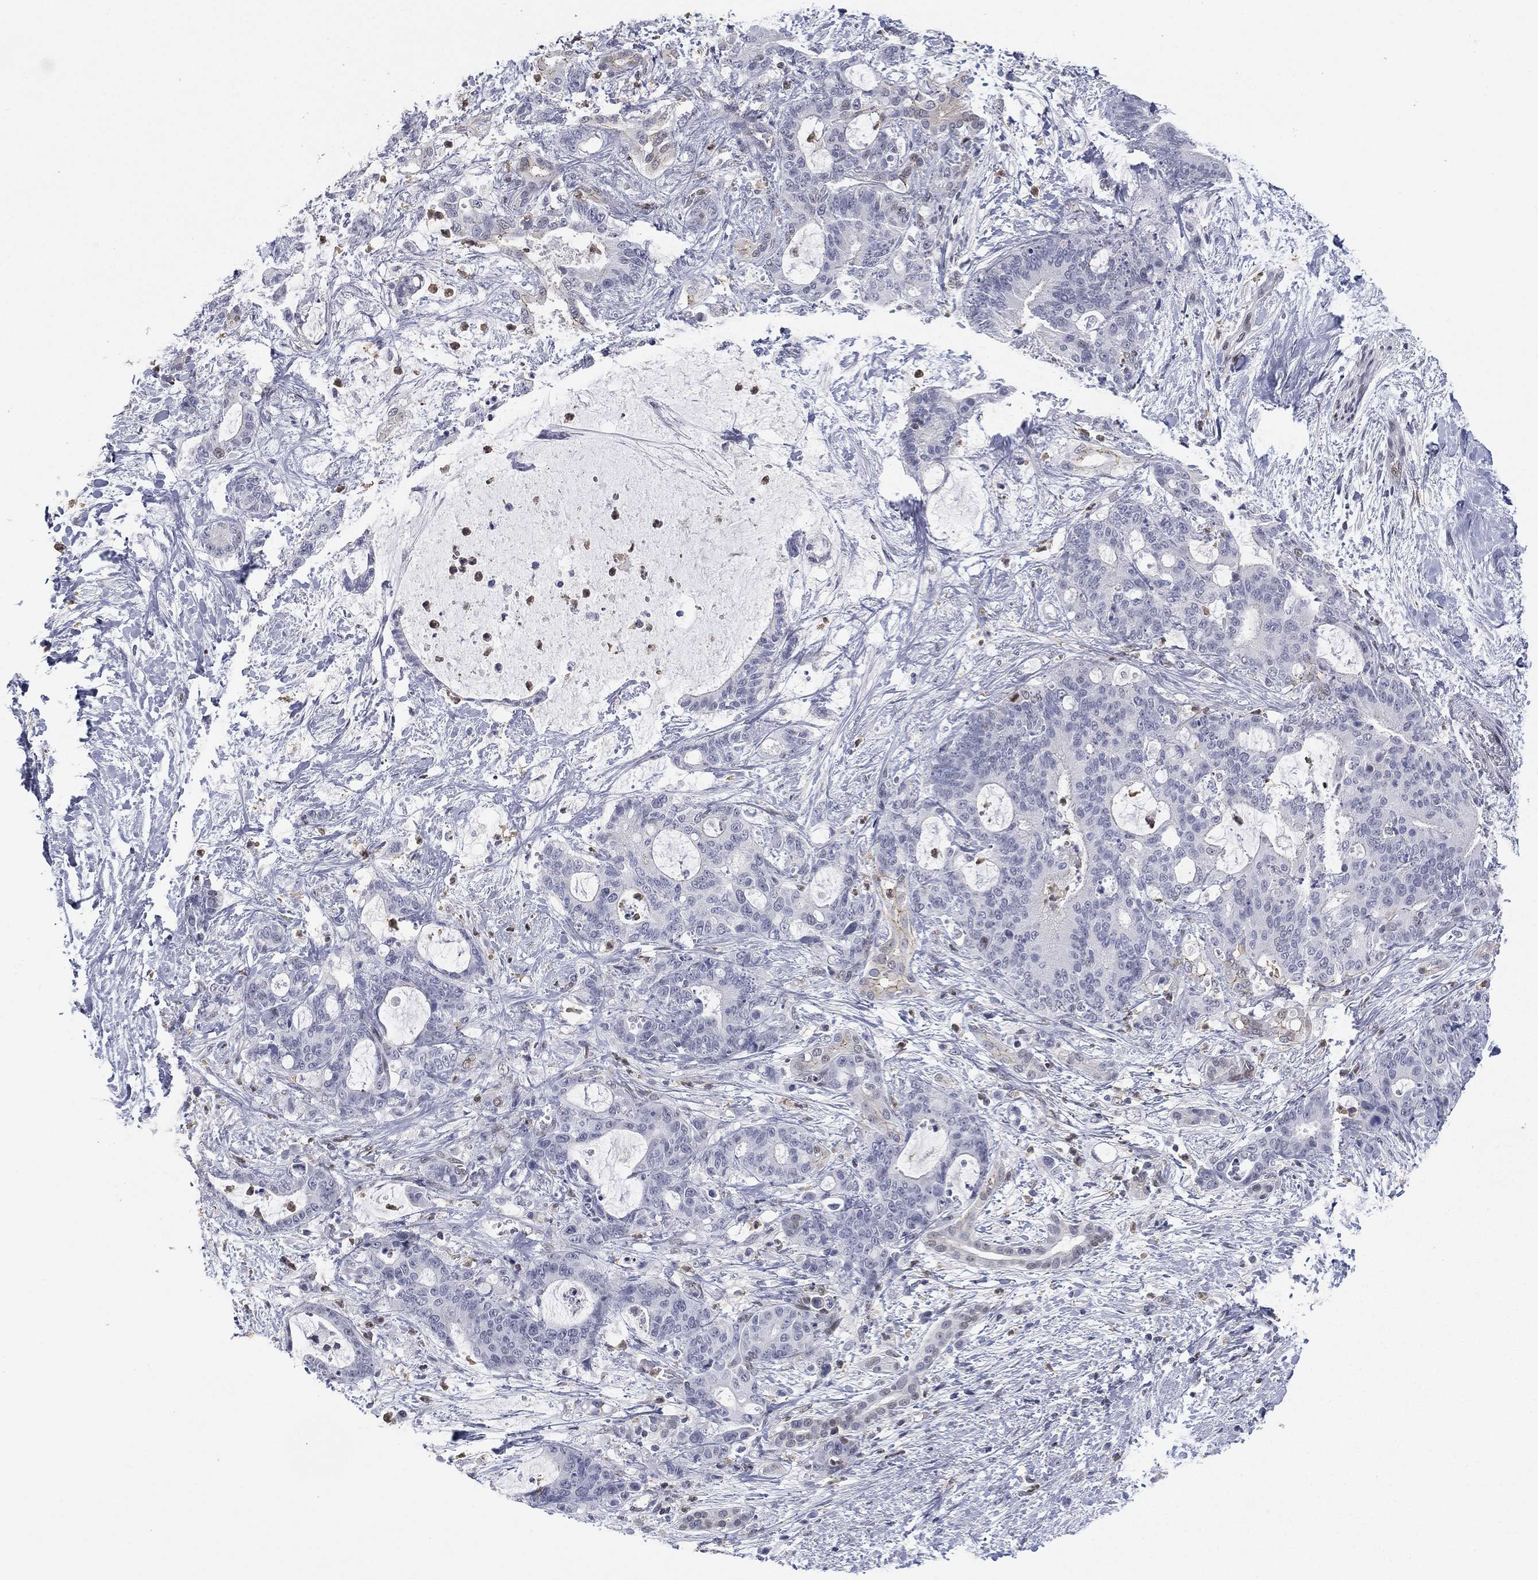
{"staining": {"intensity": "negative", "quantity": "none", "location": "none"}, "tissue": "liver cancer", "cell_type": "Tumor cells", "image_type": "cancer", "snomed": [{"axis": "morphology", "description": "Cholangiocarcinoma"}, {"axis": "topography", "description": "Liver"}], "caption": "Tumor cells are negative for brown protein staining in cholangiocarcinoma (liver).", "gene": "ZNF711", "patient": {"sex": "female", "age": 73}}